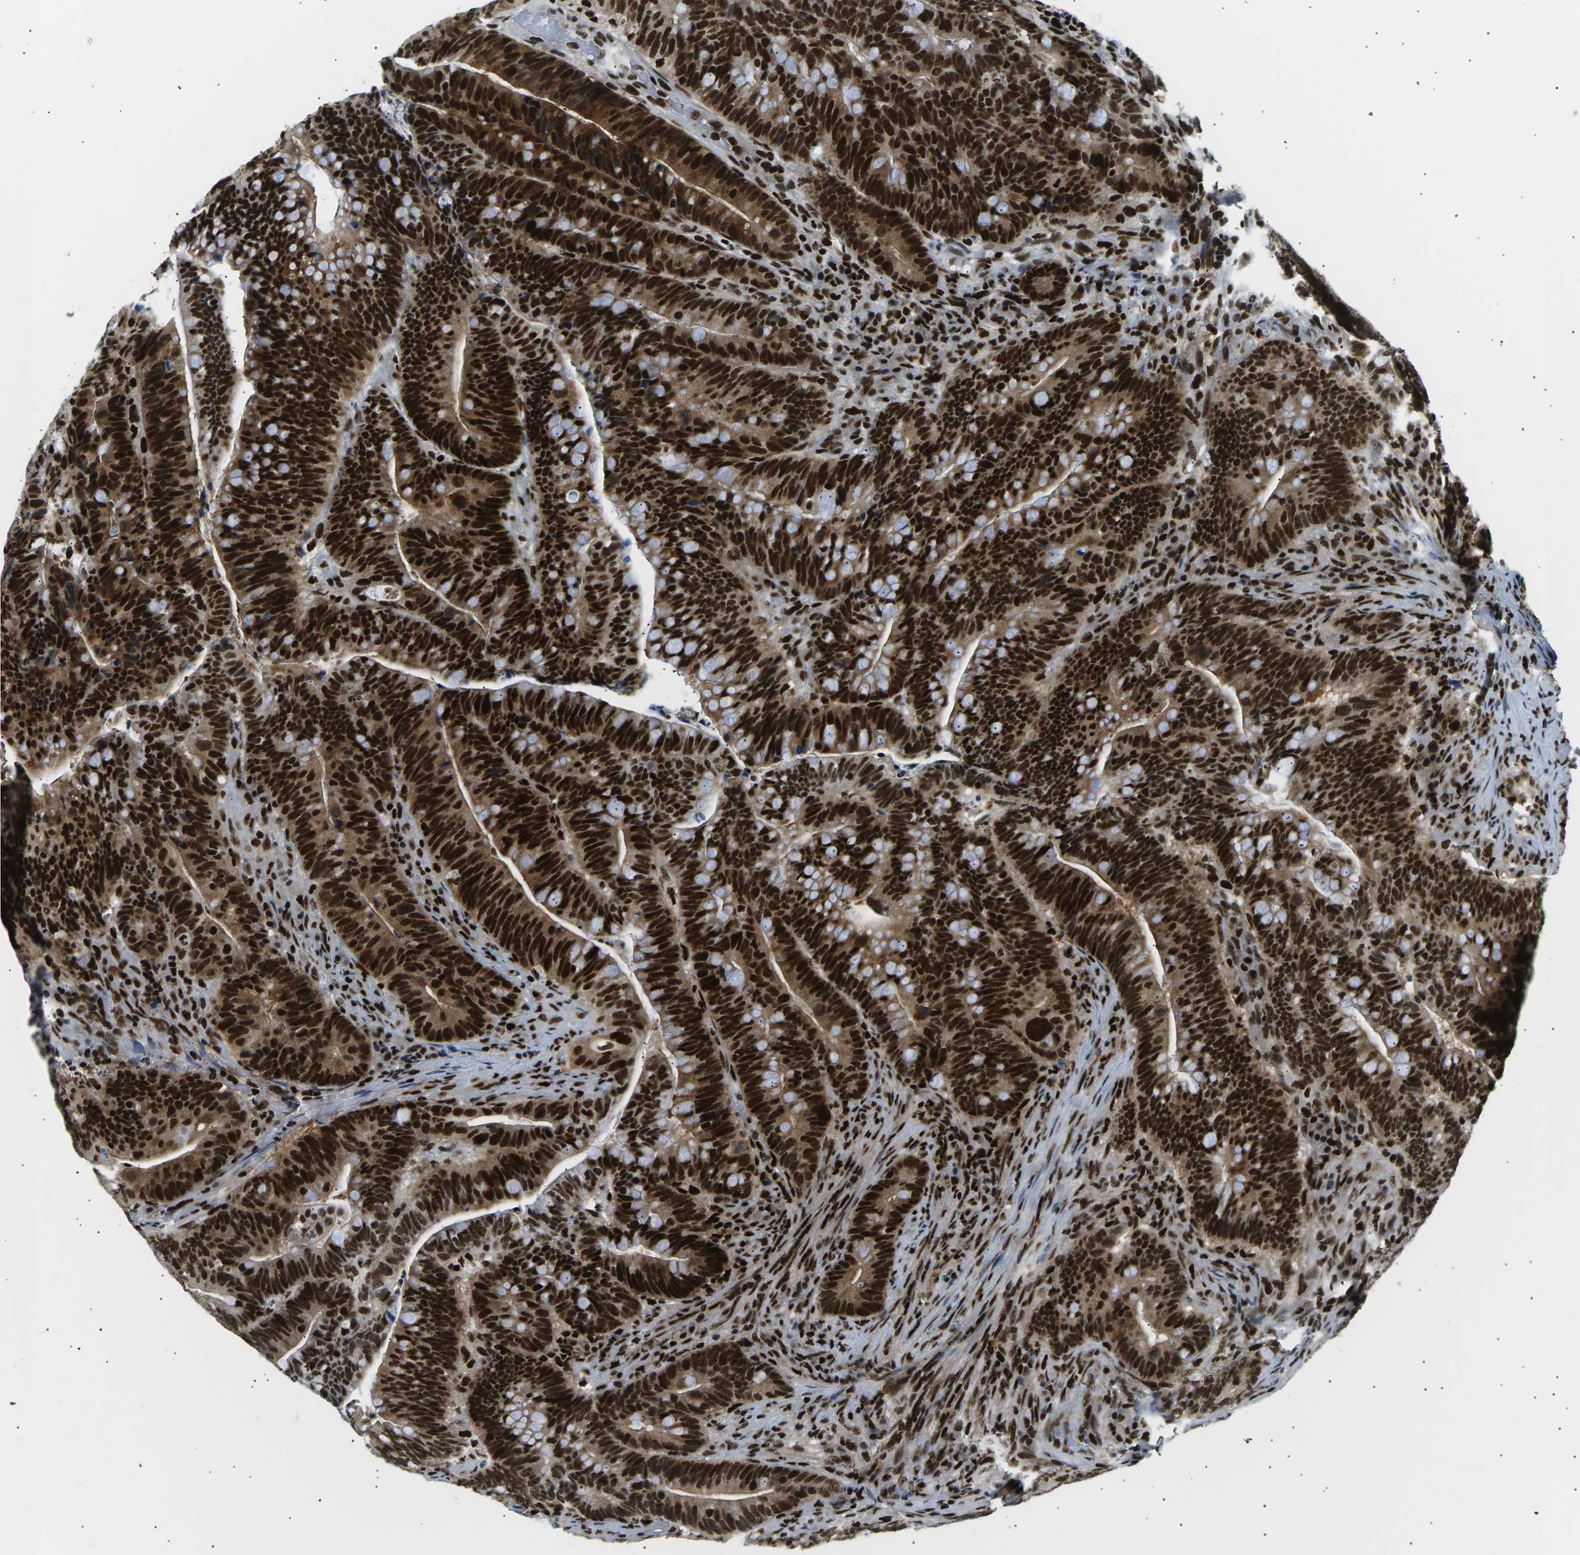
{"staining": {"intensity": "strong", "quantity": ">75%", "location": "cytoplasmic/membranous,nuclear"}, "tissue": "colorectal cancer", "cell_type": "Tumor cells", "image_type": "cancer", "snomed": [{"axis": "morphology", "description": "Normal tissue, NOS"}, {"axis": "morphology", "description": "Adenocarcinoma, NOS"}, {"axis": "topography", "description": "Colon"}], "caption": "Strong cytoplasmic/membranous and nuclear protein expression is identified in approximately >75% of tumor cells in colorectal adenocarcinoma.", "gene": "RPA2", "patient": {"sex": "female", "age": 66}}